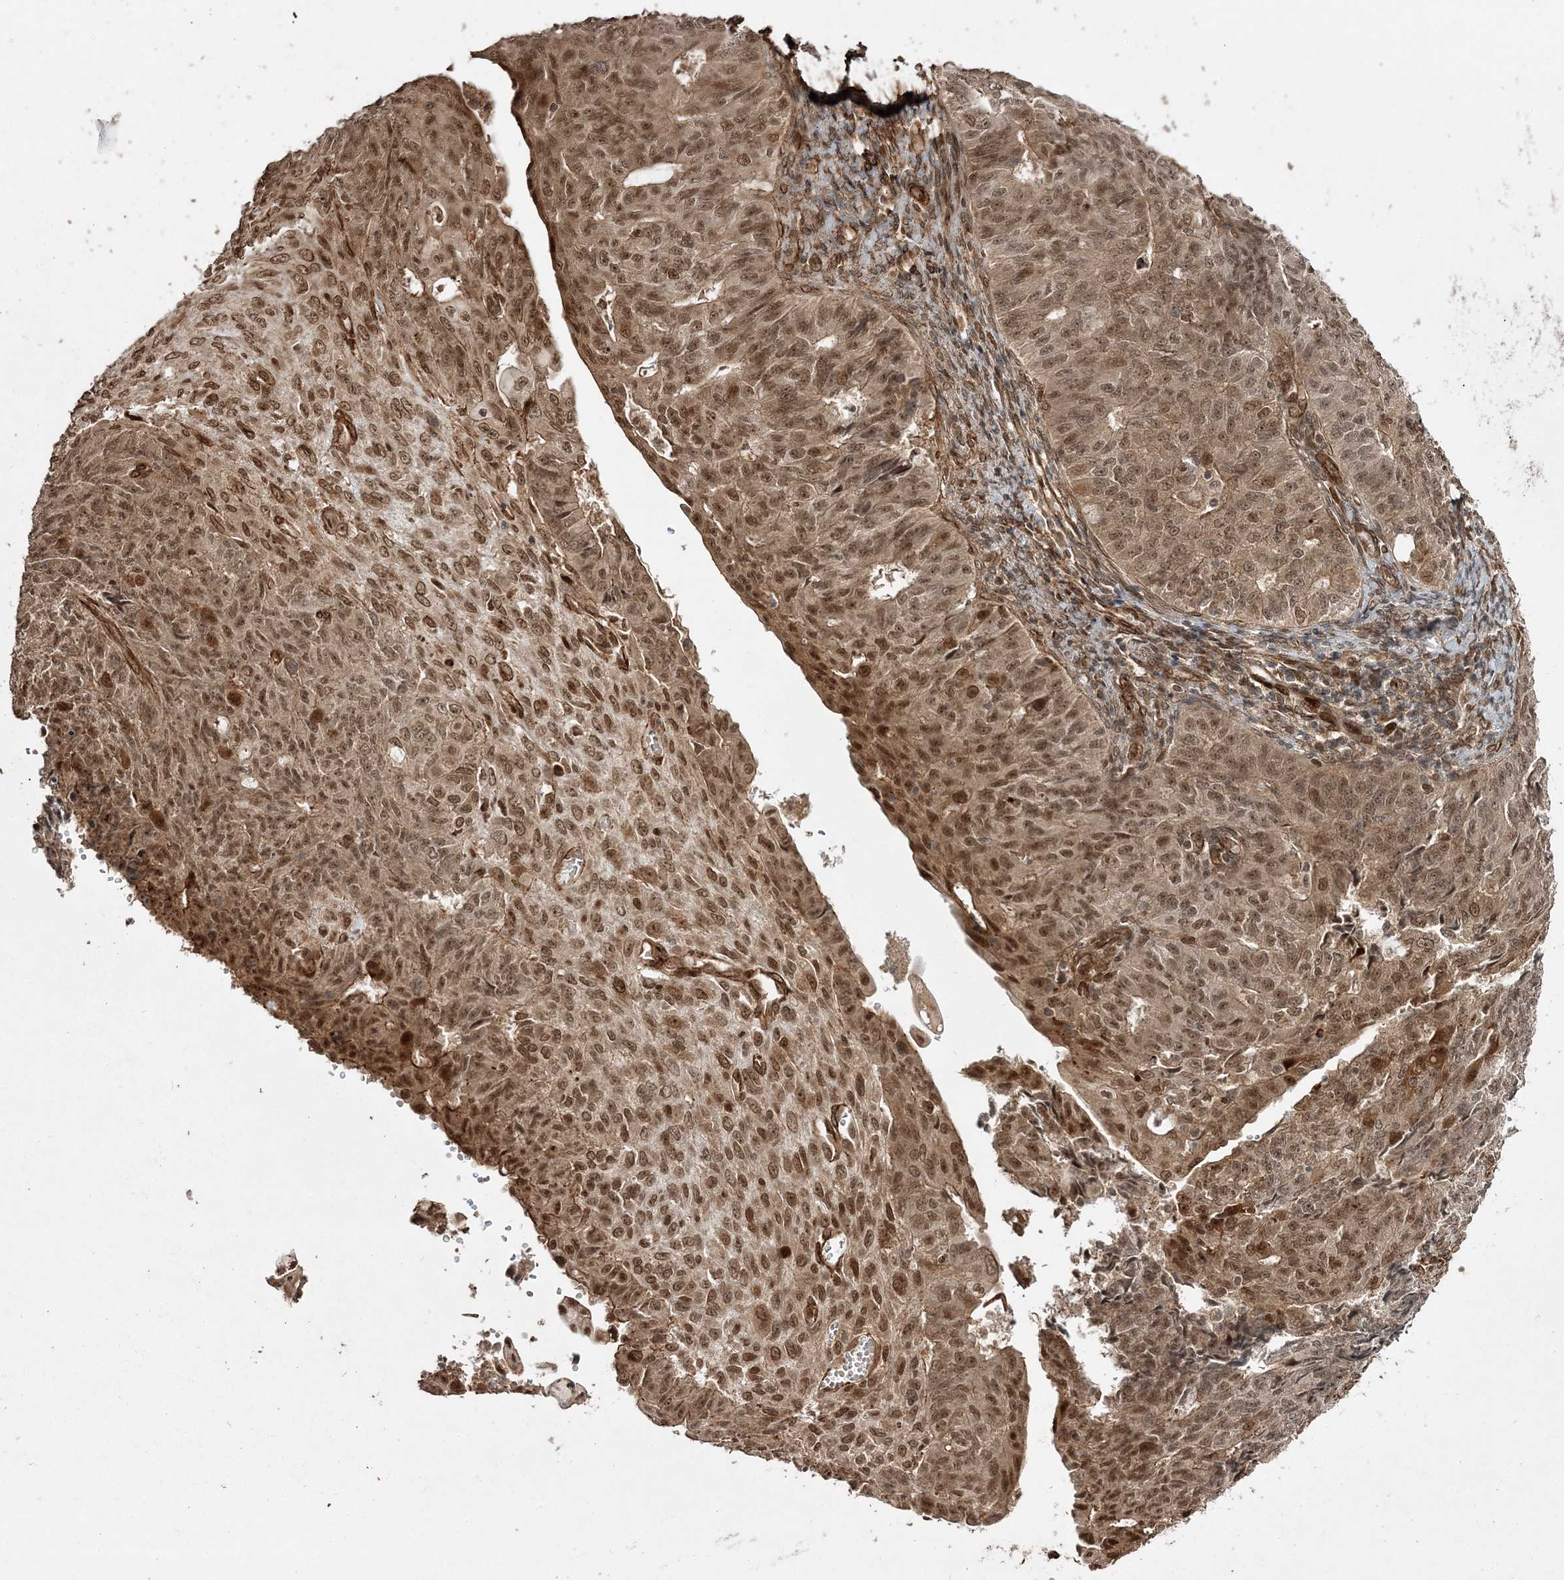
{"staining": {"intensity": "moderate", "quantity": ">75%", "location": "cytoplasmic/membranous,nuclear"}, "tissue": "endometrial cancer", "cell_type": "Tumor cells", "image_type": "cancer", "snomed": [{"axis": "morphology", "description": "Adenocarcinoma, NOS"}, {"axis": "topography", "description": "Endometrium"}], "caption": "Tumor cells show medium levels of moderate cytoplasmic/membranous and nuclear staining in approximately >75% of cells in human adenocarcinoma (endometrial).", "gene": "ETAA1", "patient": {"sex": "female", "age": 32}}